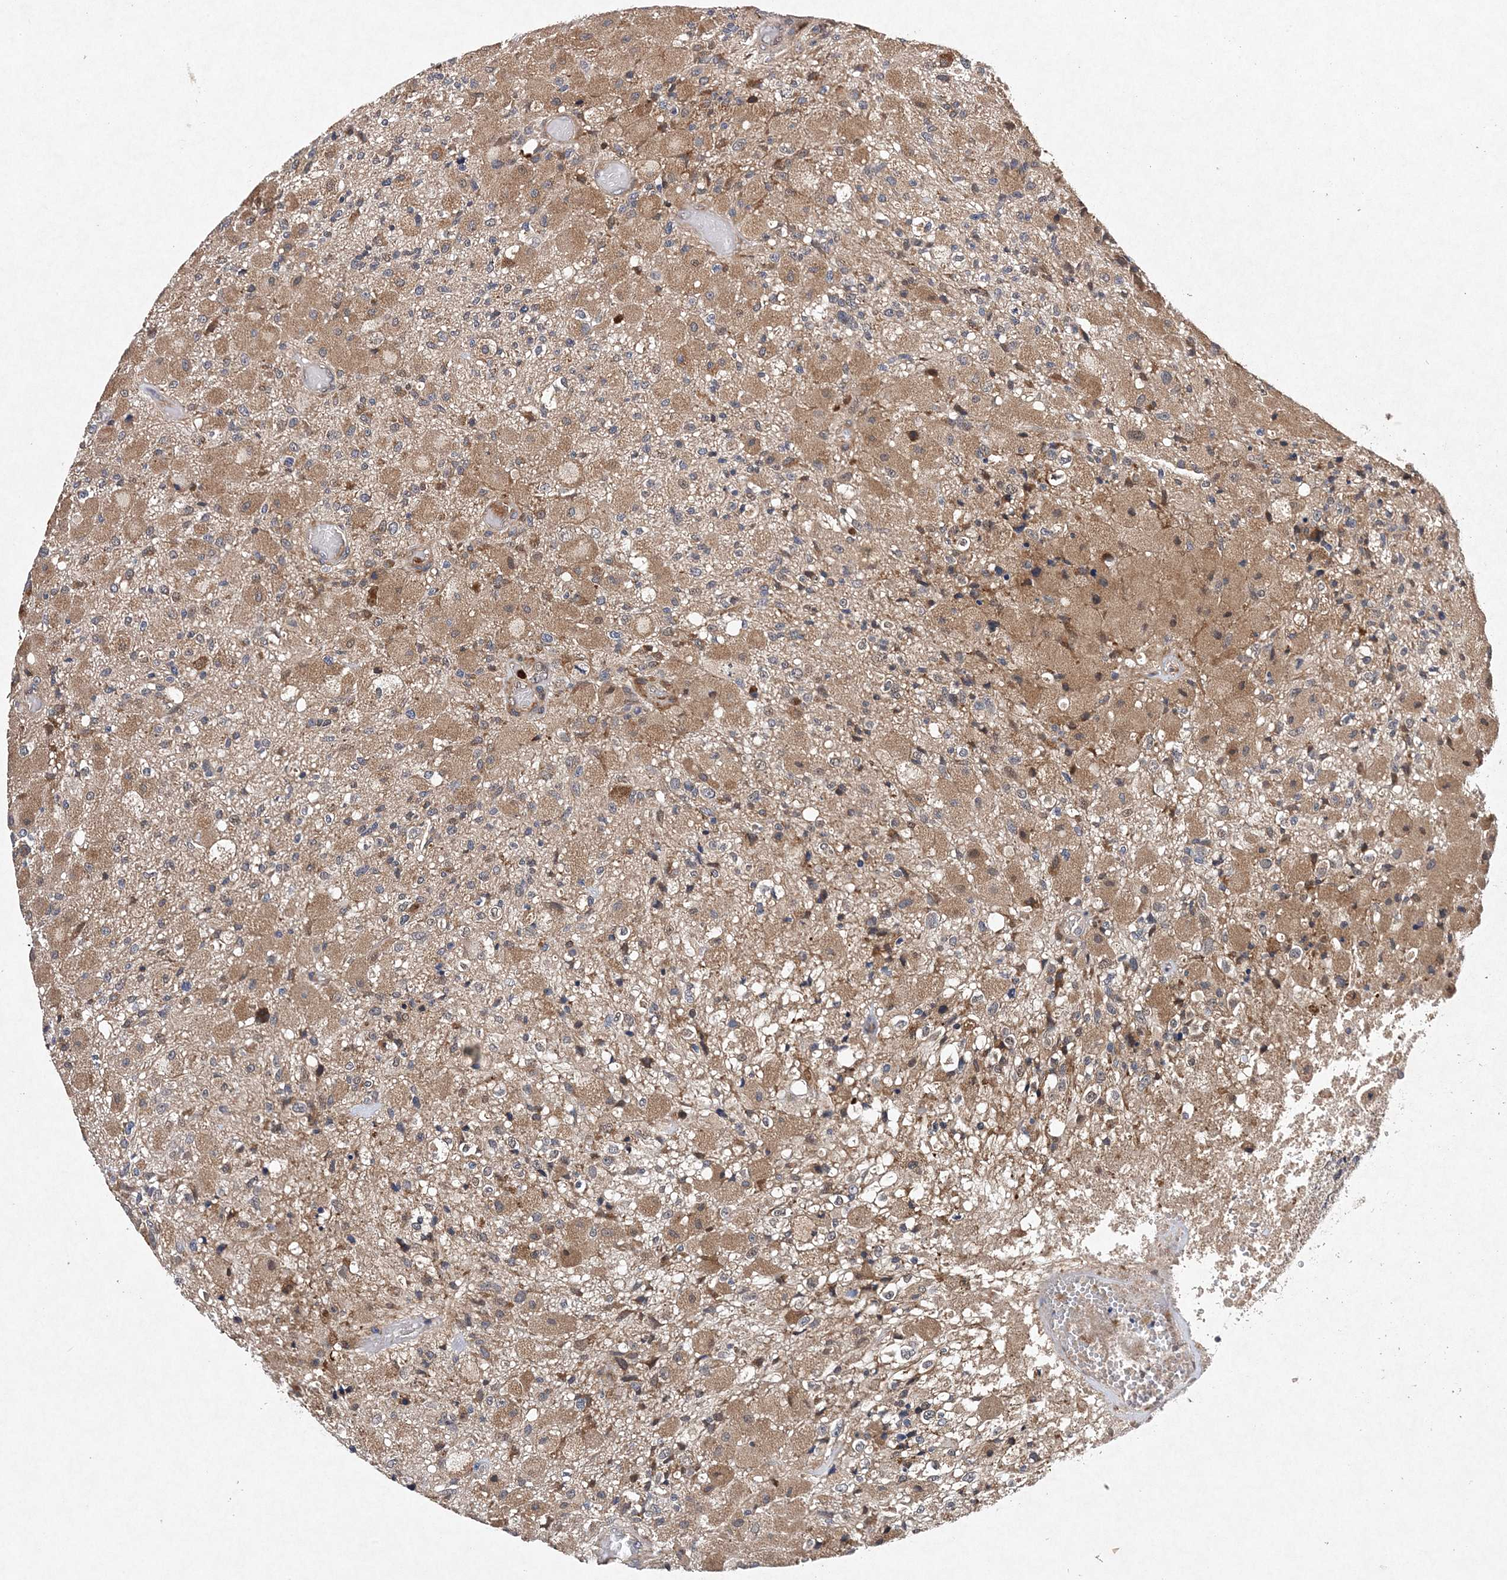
{"staining": {"intensity": "moderate", "quantity": ">75%", "location": "cytoplasmic/membranous"}, "tissue": "glioma", "cell_type": "Tumor cells", "image_type": "cancer", "snomed": [{"axis": "morphology", "description": "Normal tissue, NOS"}, {"axis": "morphology", "description": "Glioma, malignant, High grade"}, {"axis": "topography", "description": "Cerebral cortex"}], "caption": "The image demonstrates immunohistochemical staining of high-grade glioma (malignant). There is moderate cytoplasmic/membranous staining is identified in approximately >75% of tumor cells.", "gene": "PROSER1", "patient": {"sex": "male", "age": 77}}